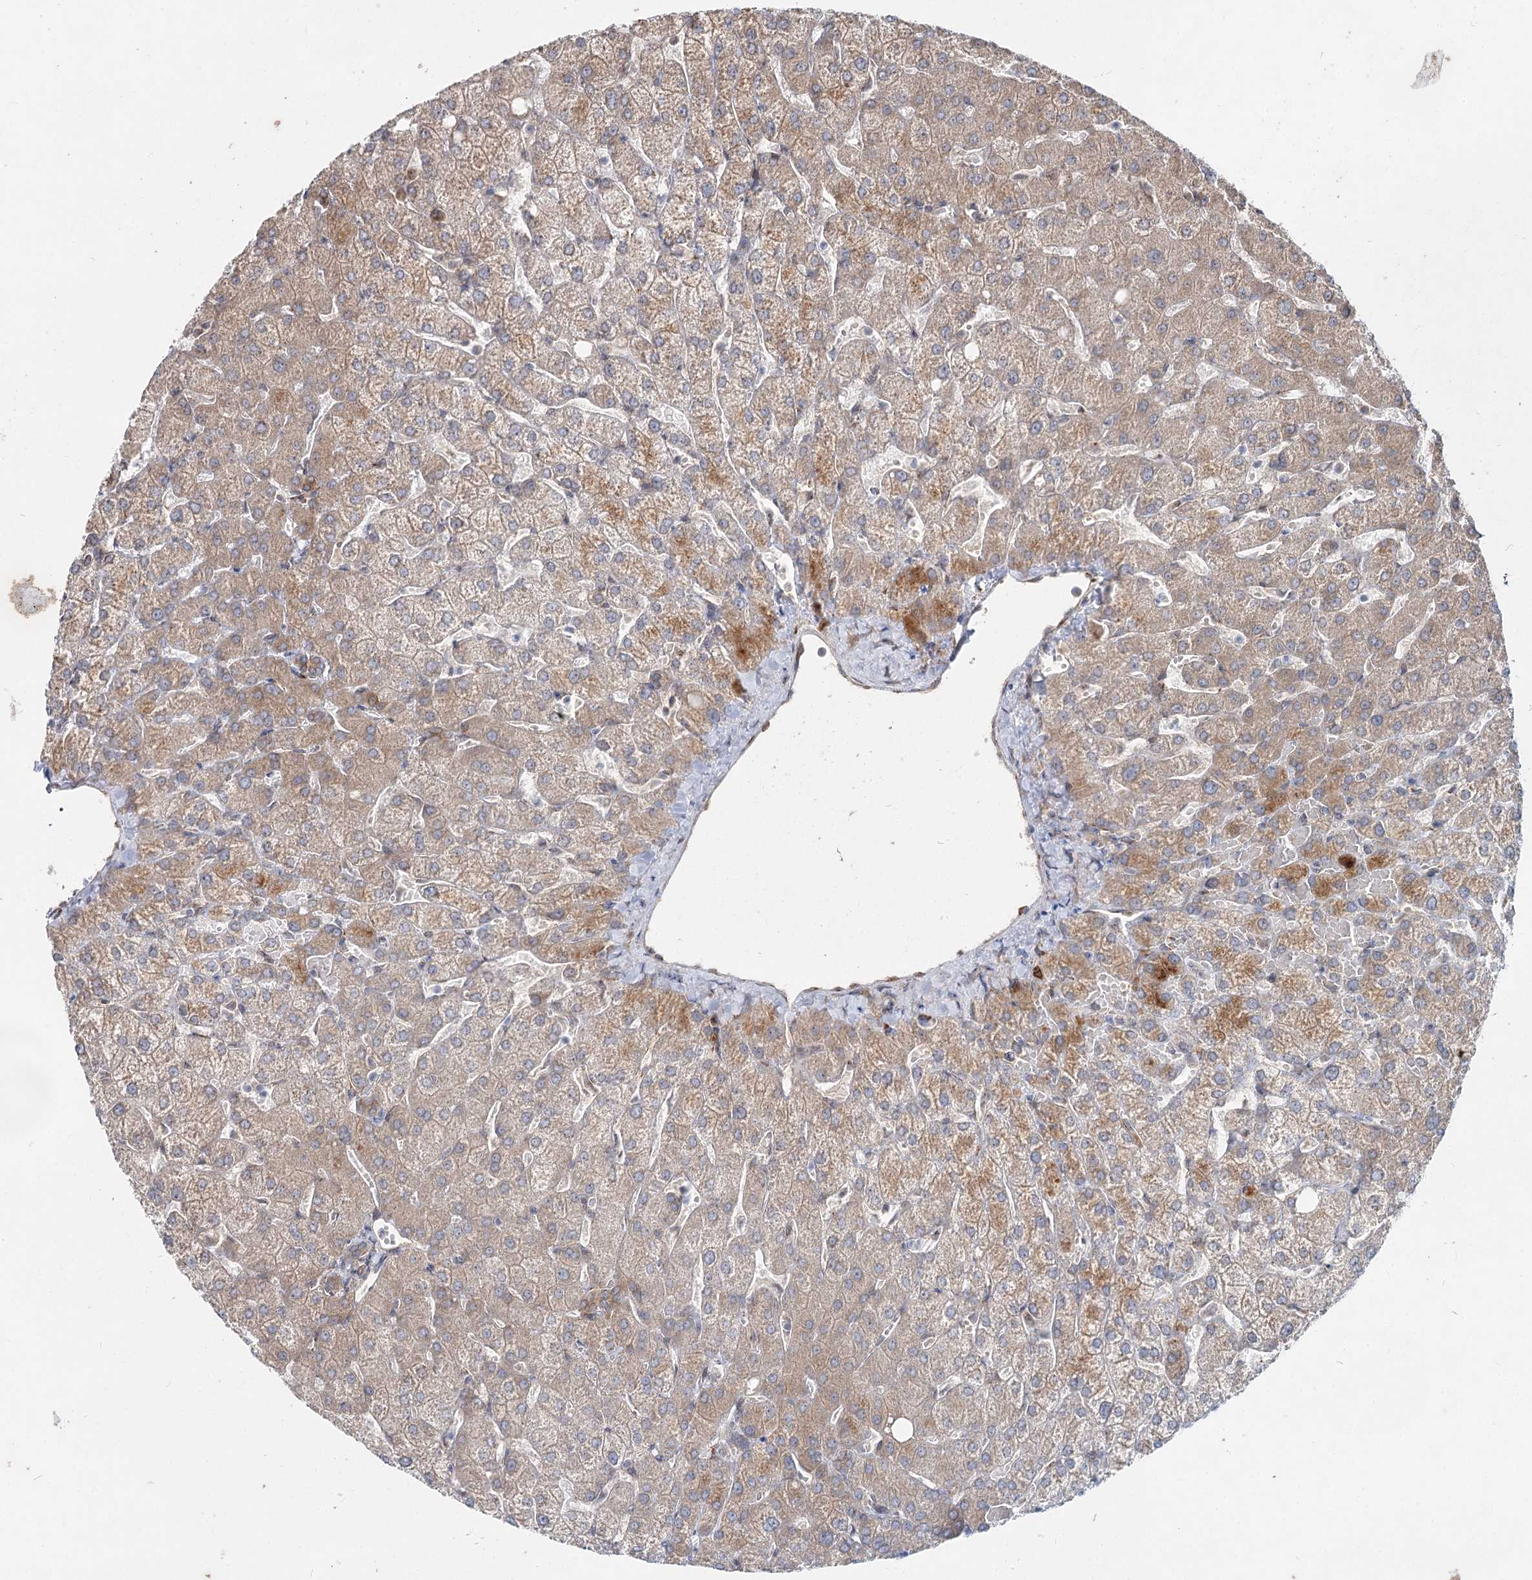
{"staining": {"intensity": "negative", "quantity": "none", "location": "none"}, "tissue": "liver", "cell_type": "Cholangiocytes", "image_type": "normal", "snomed": [{"axis": "morphology", "description": "Normal tissue, NOS"}, {"axis": "topography", "description": "Liver"}], "caption": "Cholangiocytes show no significant protein expression in benign liver.", "gene": "SPART", "patient": {"sex": "female", "age": 54}}